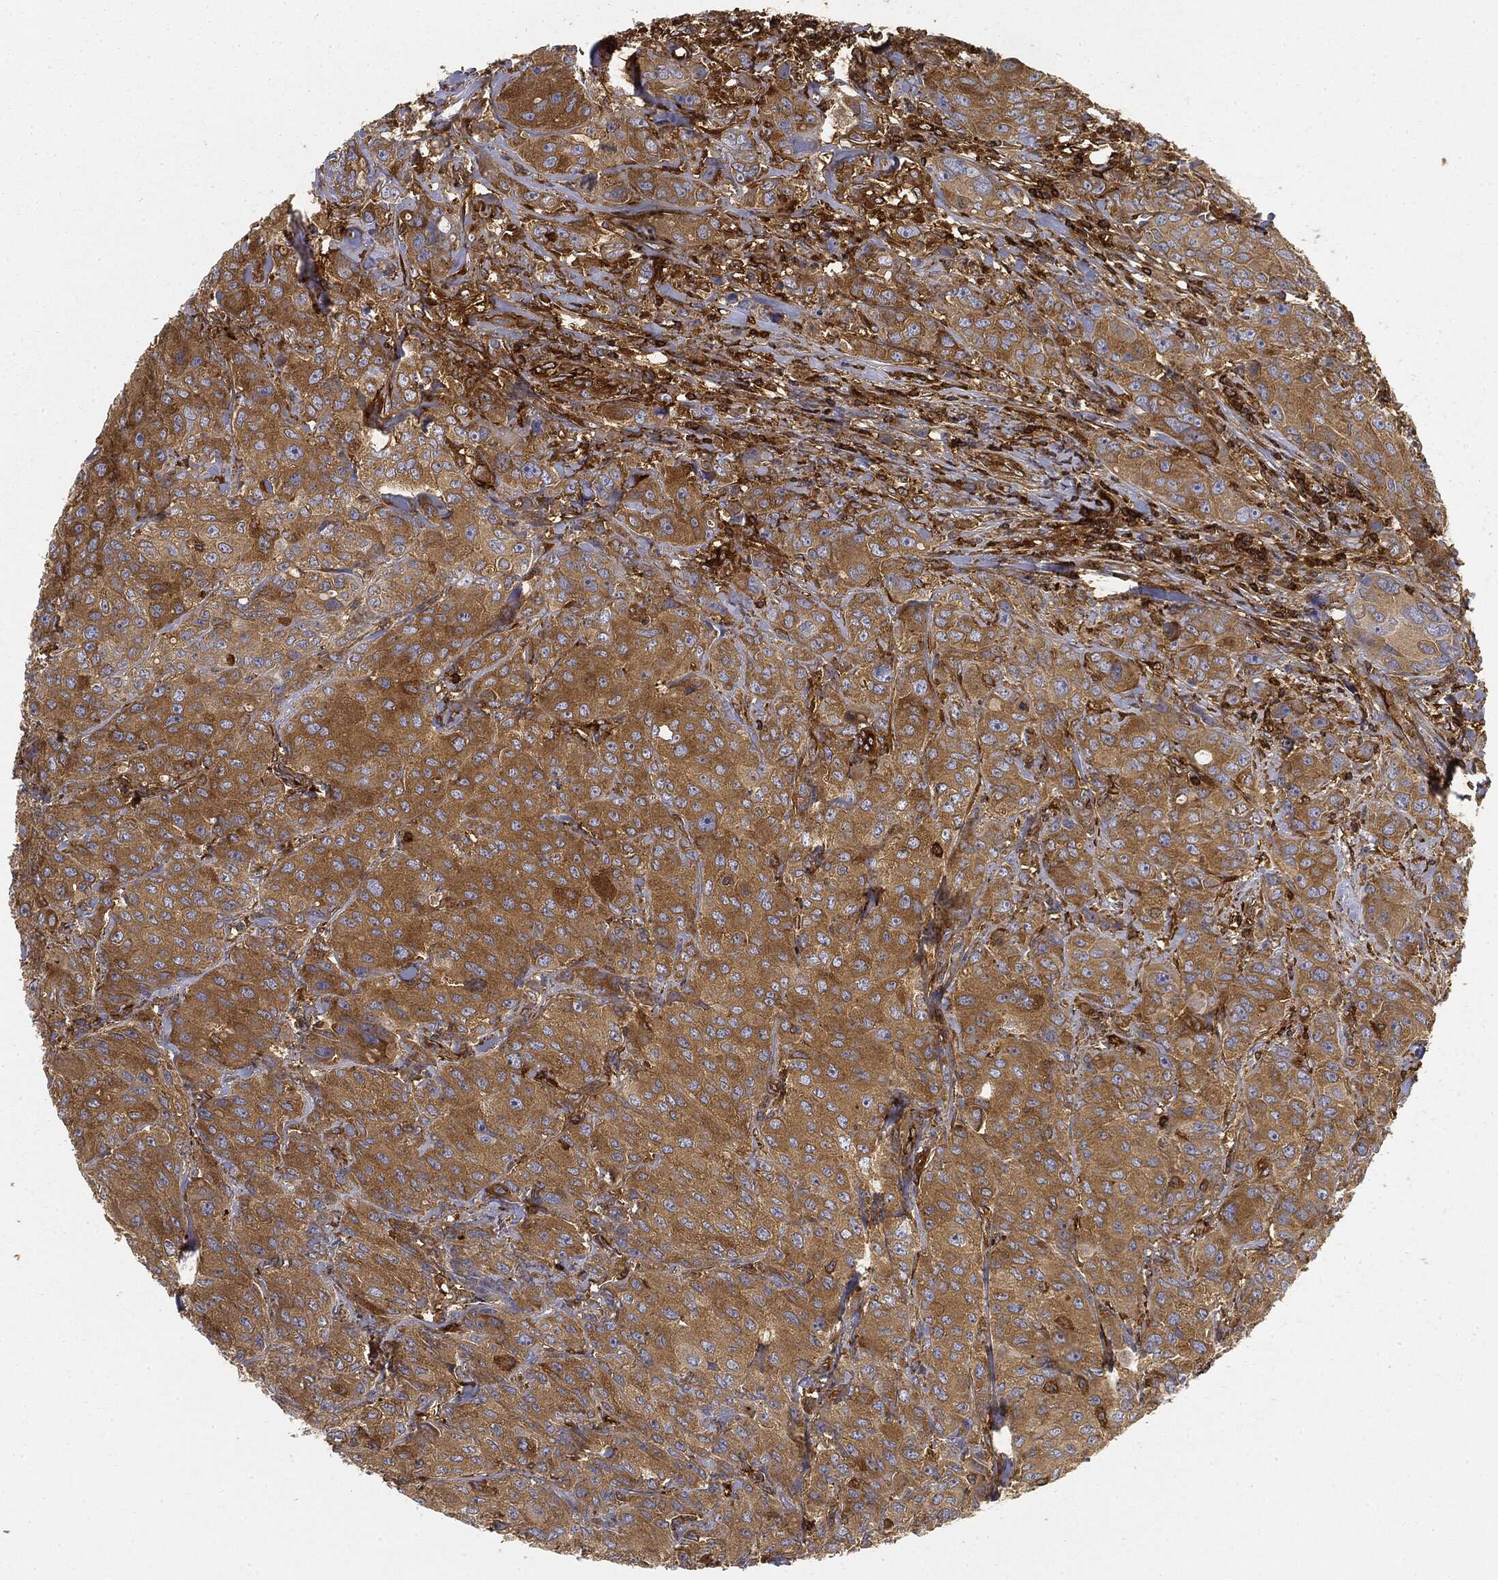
{"staining": {"intensity": "moderate", "quantity": "25%-75%", "location": "cytoplasmic/membranous"}, "tissue": "breast cancer", "cell_type": "Tumor cells", "image_type": "cancer", "snomed": [{"axis": "morphology", "description": "Duct carcinoma"}, {"axis": "topography", "description": "Breast"}], "caption": "Breast cancer stained with a protein marker demonstrates moderate staining in tumor cells.", "gene": "WDR1", "patient": {"sex": "female", "age": 43}}